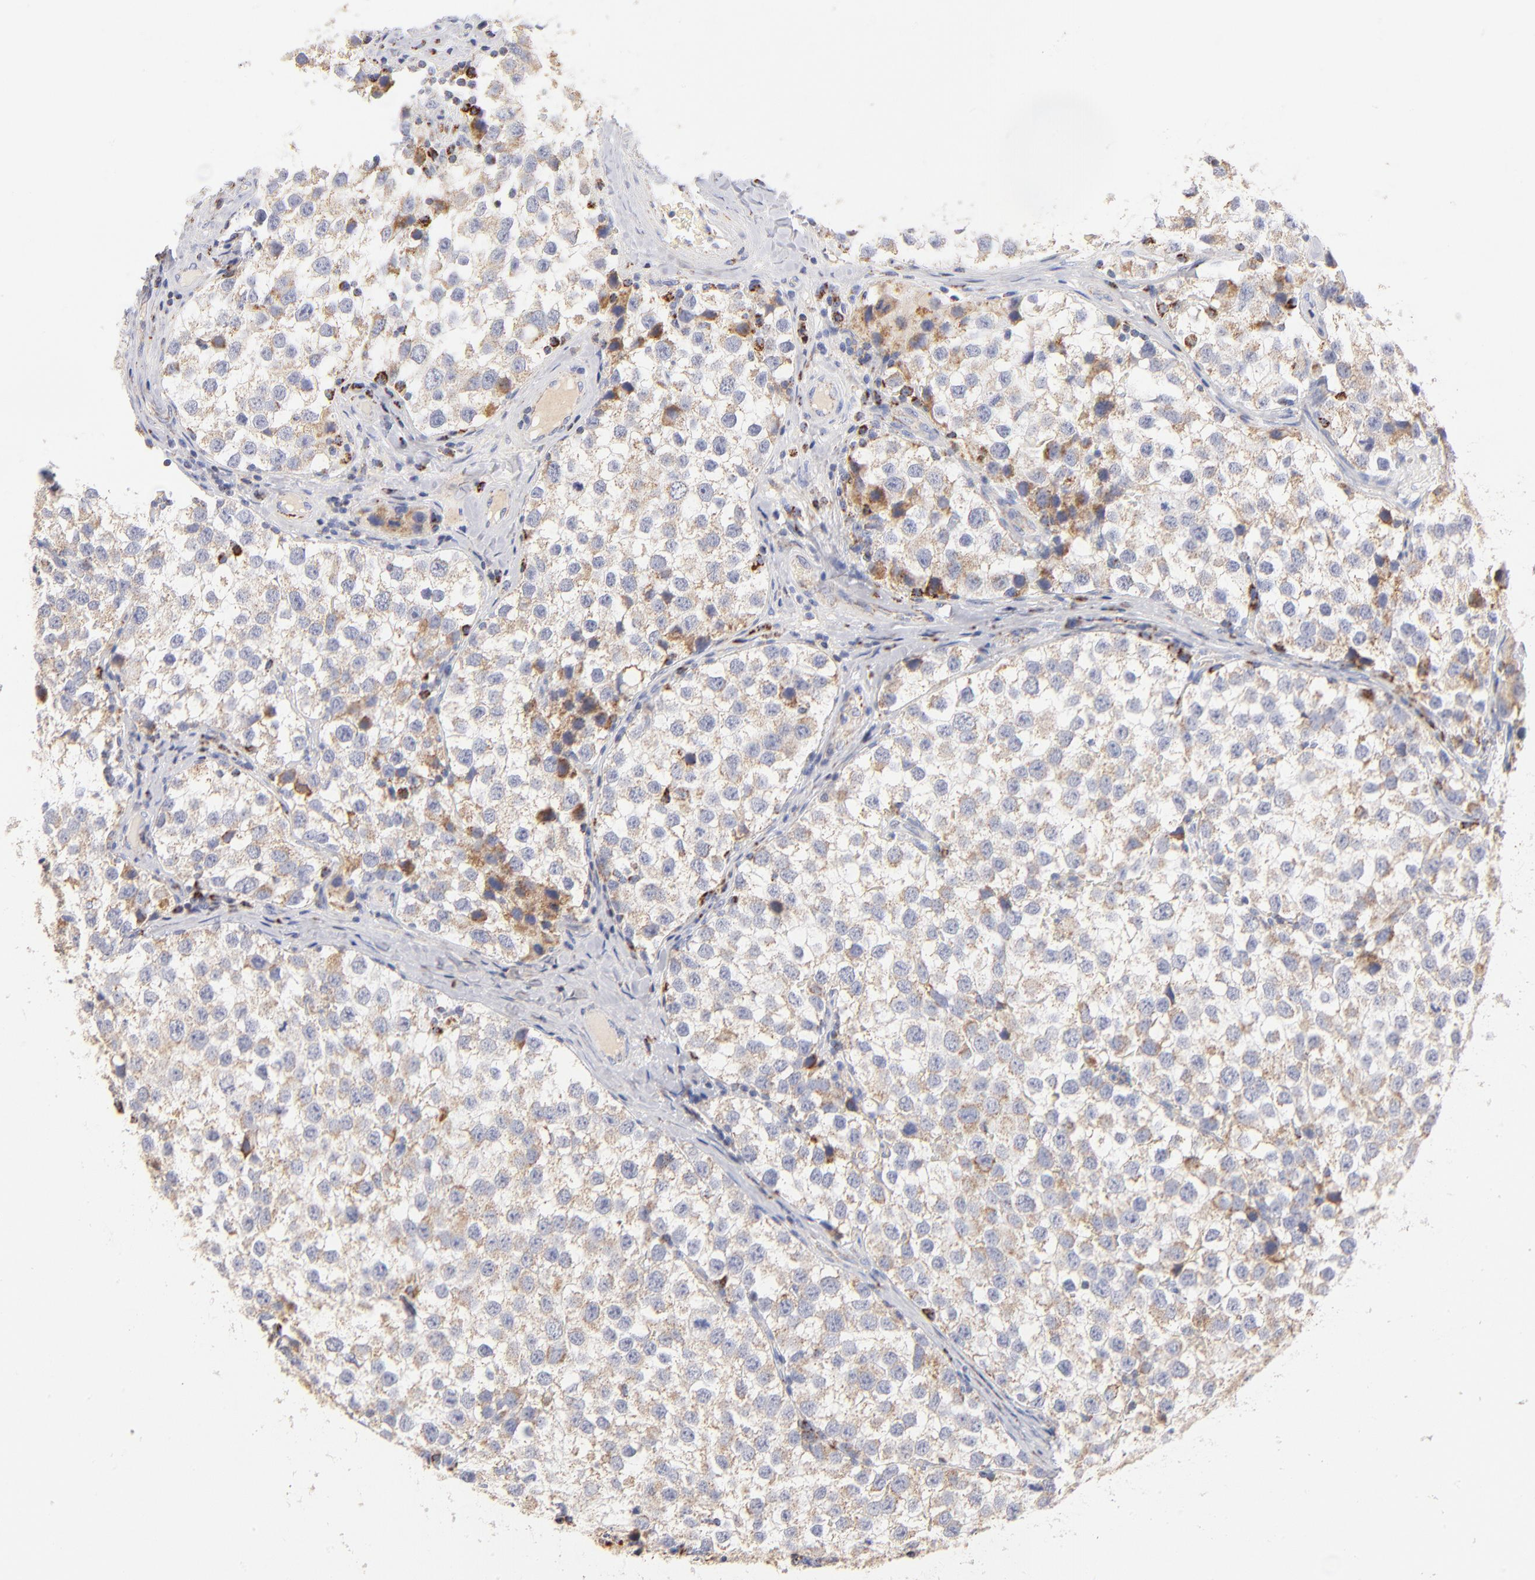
{"staining": {"intensity": "moderate", "quantity": "25%-75%", "location": "cytoplasmic/membranous"}, "tissue": "testis cancer", "cell_type": "Tumor cells", "image_type": "cancer", "snomed": [{"axis": "morphology", "description": "Seminoma, NOS"}, {"axis": "topography", "description": "Testis"}], "caption": "Brown immunohistochemical staining in human seminoma (testis) reveals moderate cytoplasmic/membranous expression in approximately 25%-75% of tumor cells. Nuclei are stained in blue.", "gene": "DLAT", "patient": {"sex": "male", "age": 39}}